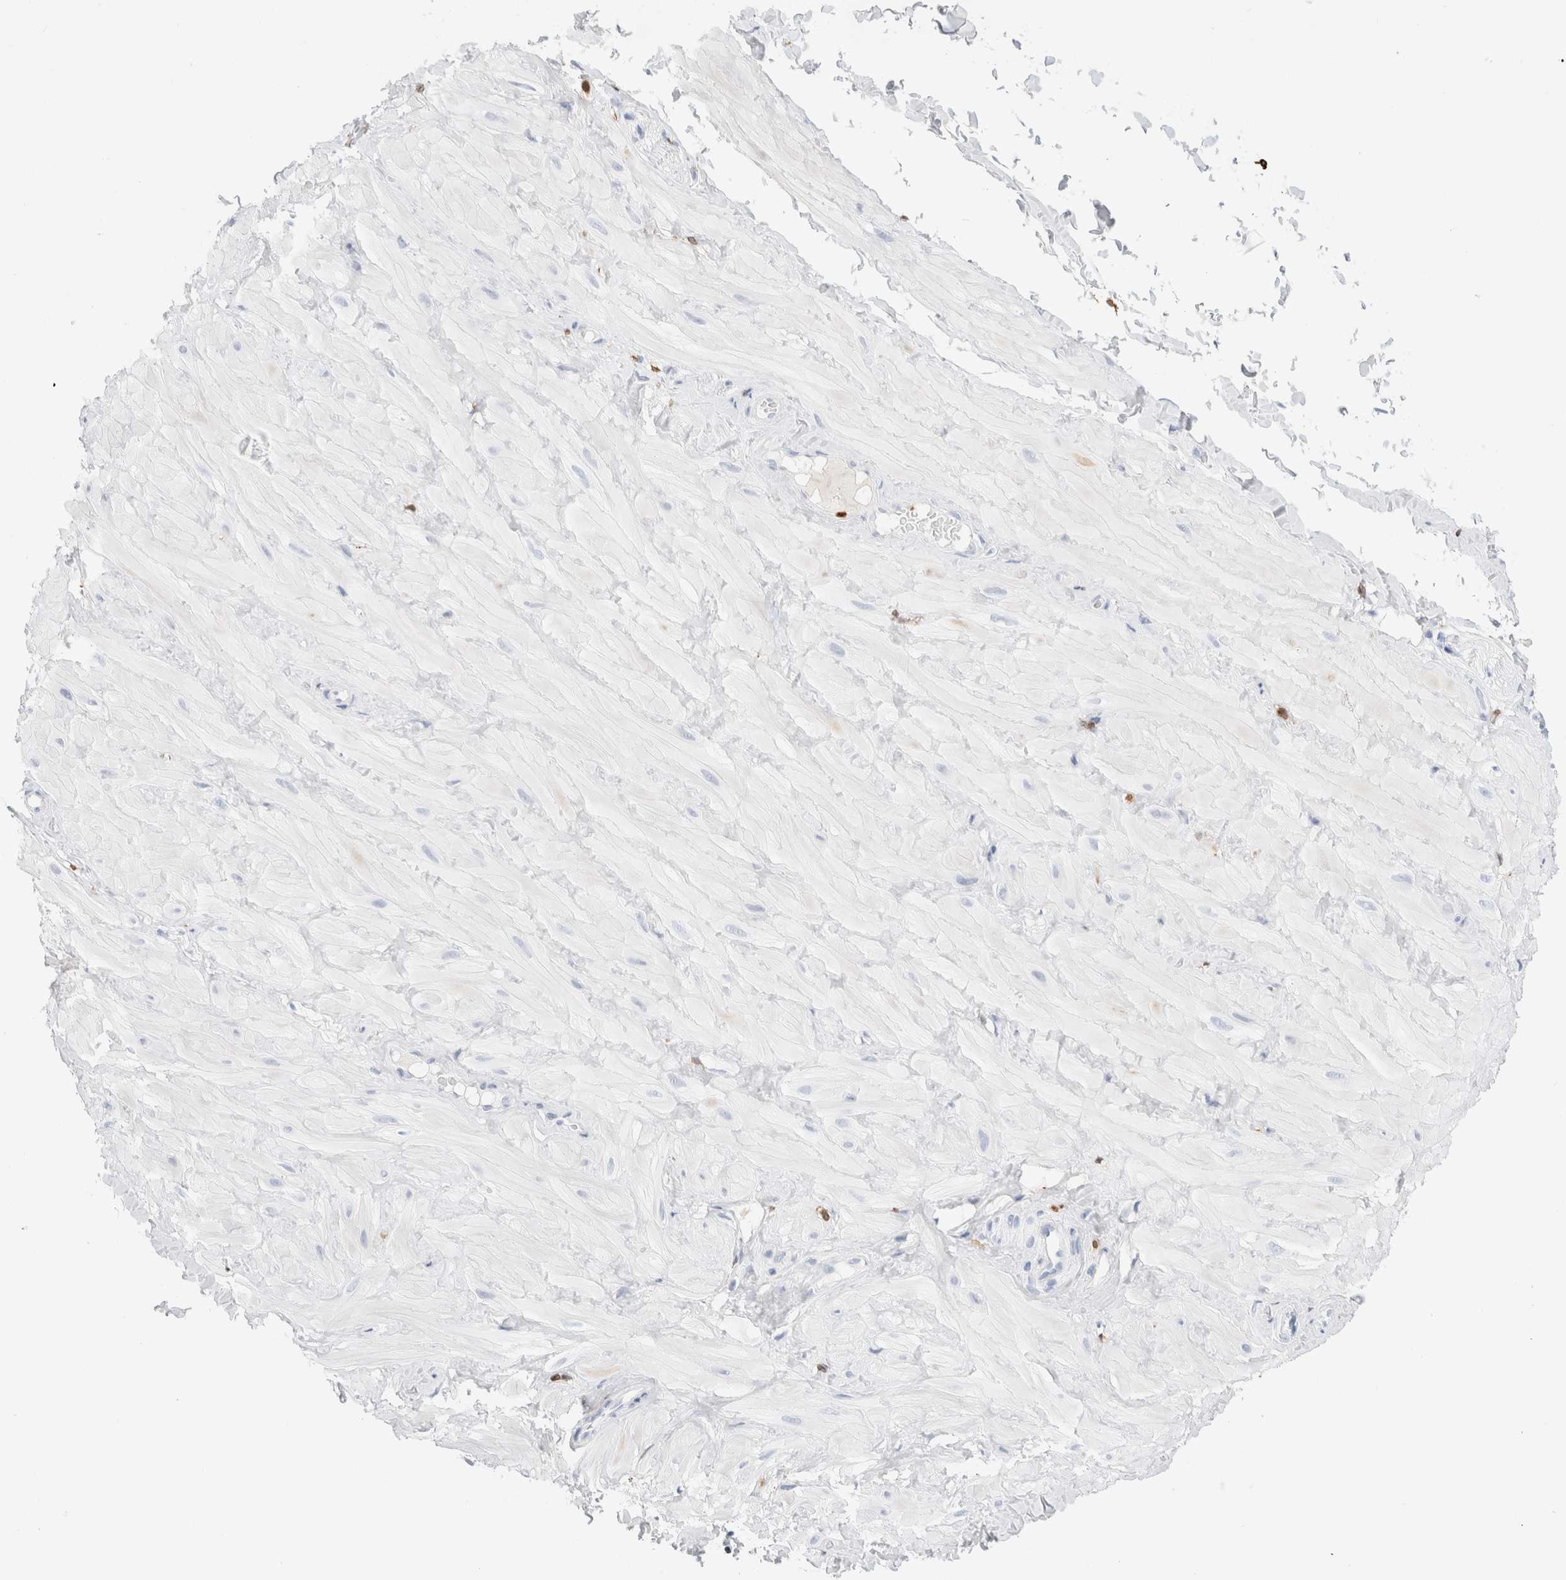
{"staining": {"intensity": "negative", "quantity": "none", "location": "none"}, "tissue": "adipose tissue", "cell_type": "Adipocytes", "image_type": "normal", "snomed": [{"axis": "morphology", "description": "Normal tissue, NOS"}, {"axis": "topography", "description": "Adipose tissue"}, {"axis": "topography", "description": "Vascular tissue"}, {"axis": "topography", "description": "Peripheral nerve tissue"}], "caption": "Immunohistochemical staining of benign adipose tissue displays no significant staining in adipocytes. The staining was performed using DAB (3,3'-diaminobenzidine) to visualize the protein expression in brown, while the nuclei were stained in blue with hematoxylin (Magnification: 20x).", "gene": "ALOX5AP", "patient": {"sex": "male", "age": 25}}